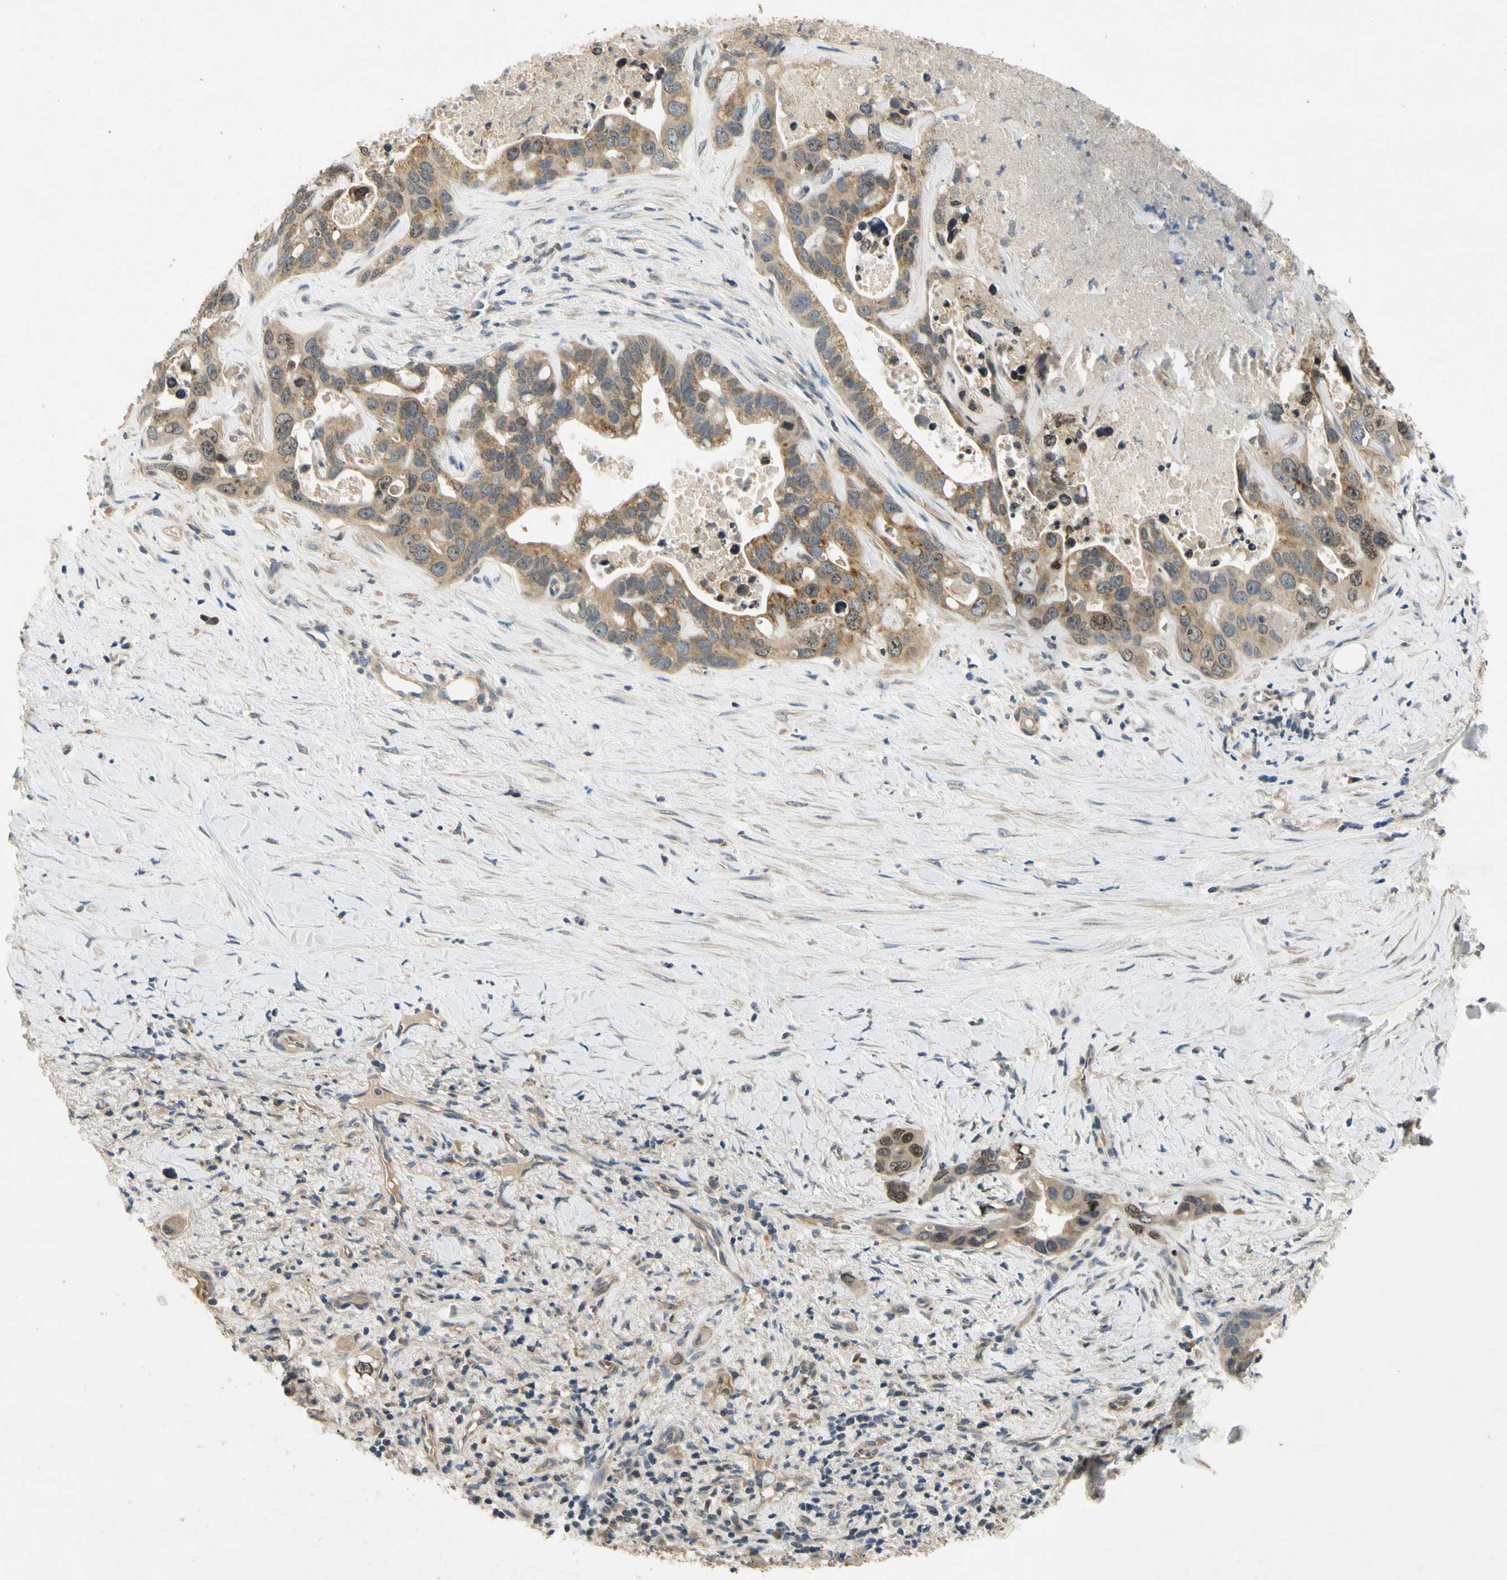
{"staining": {"intensity": "moderate", "quantity": ">75%", "location": "cytoplasmic/membranous"}, "tissue": "liver cancer", "cell_type": "Tumor cells", "image_type": "cancer", "snomed": [{"axis": "morphology", "description": "Cholangiocarcinoma"}, {"axis": "topography", "description": "Liver"}], "caption": "Immunohistochemistry of cholangiocarcinoma (liver) reveals medium levels of moderate cytoplasmic/membranous expression in approximately >75% of tumor cells.", "gene": "ALKBH3", "patient": {"sex": "female", "age": 65}}